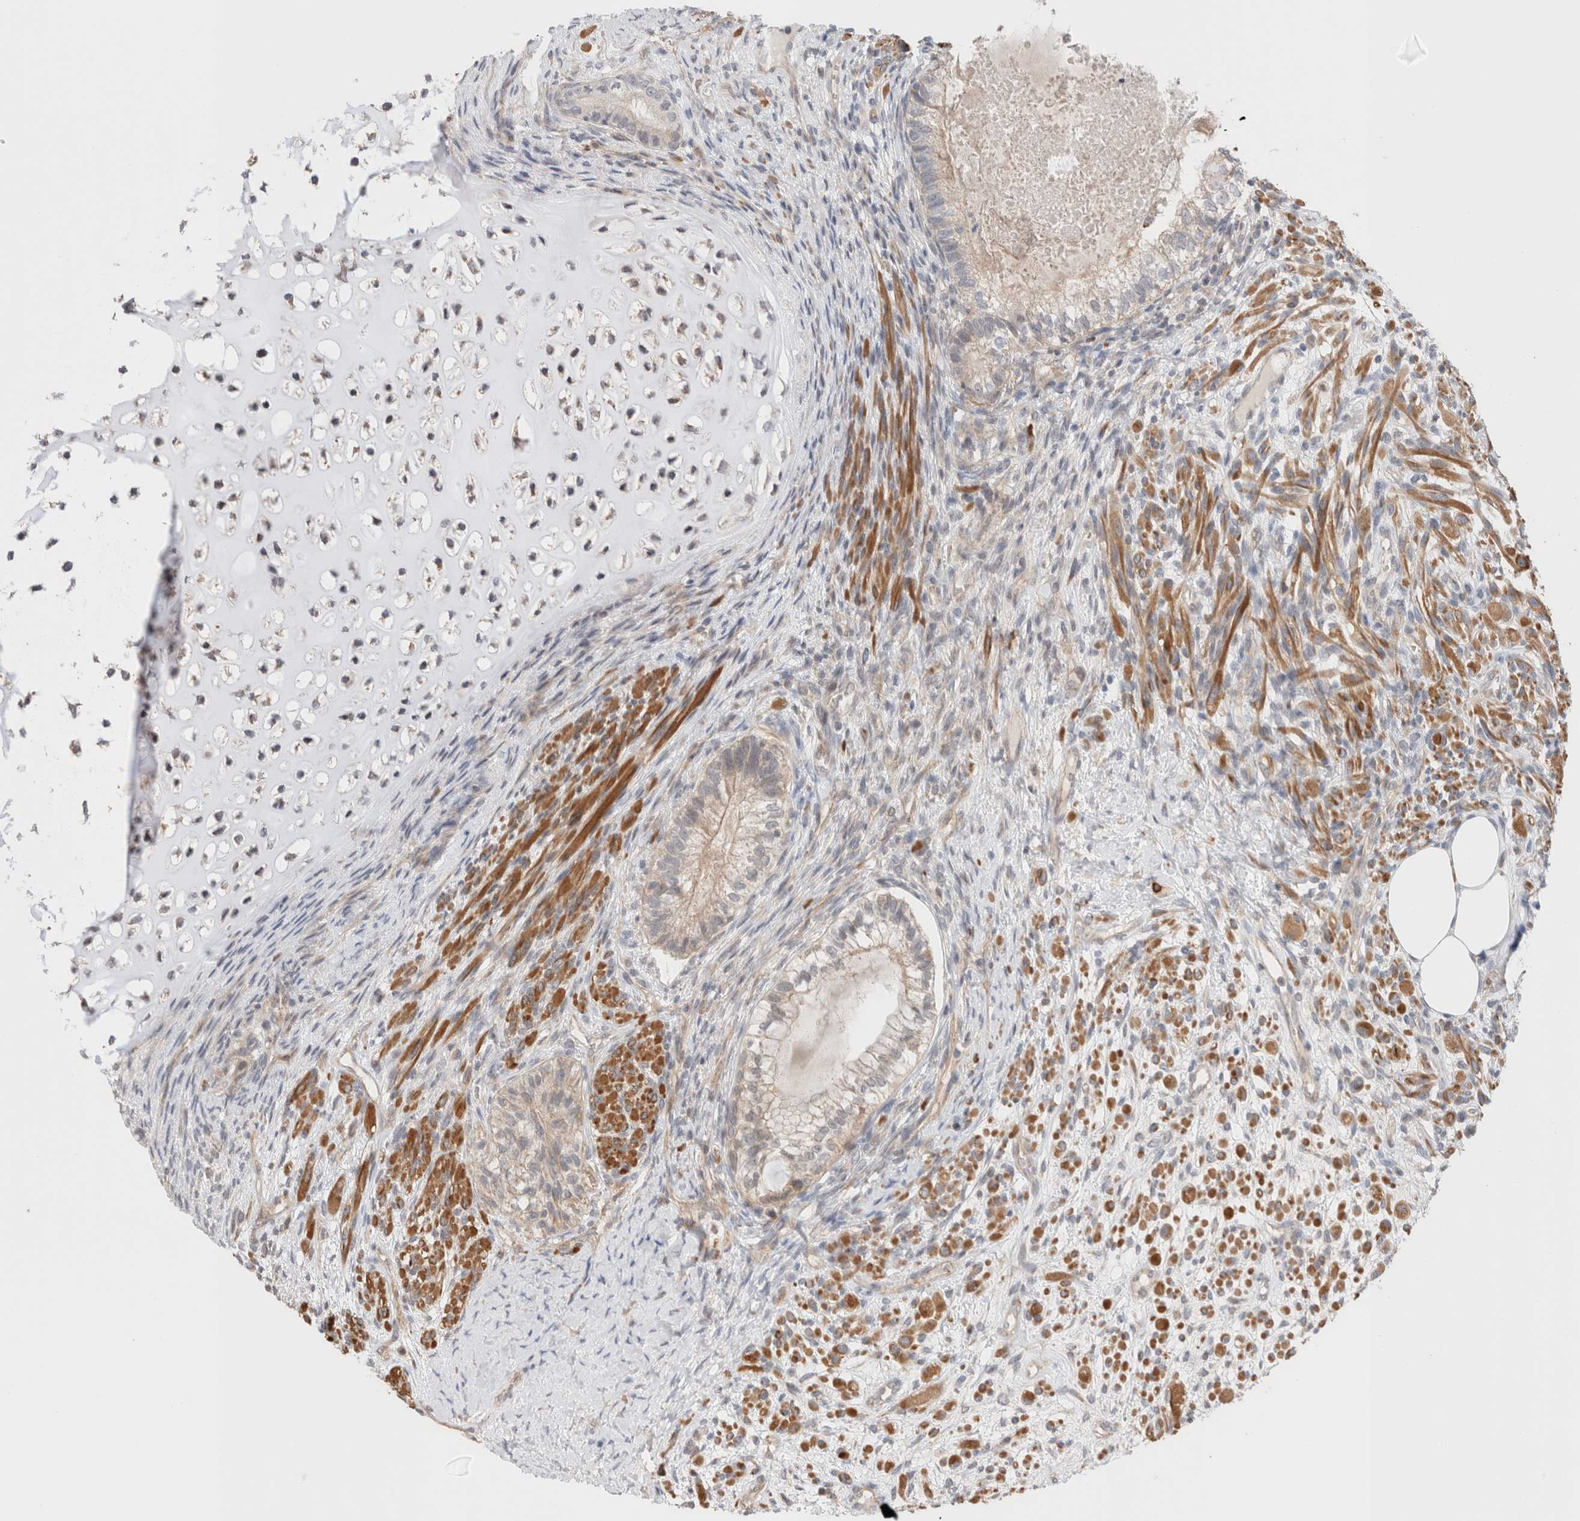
{"staining": {"intensity": "weak", "quantity": "<25%", "location": "cytoplasmic/membranous"}, "tissue": "testis cancer", "cell_type": "Tumor cells", "image_type": "cancer", "snomed": [{"axis": "morphology", "description": "Seminoma, NOS"}, {"axis": "morphology", "description": "Carcinoma, Embryonal, NOS"}, {"axis": "topography", "description": "Testis"}], "caption": "An immunohistochemistry (IHC) image of testis seminoma is shown. There is no staining in tumor cells of testis seminoma.", "gene": "ZNF649", "patient": {"sex": "male", "age": 28}}